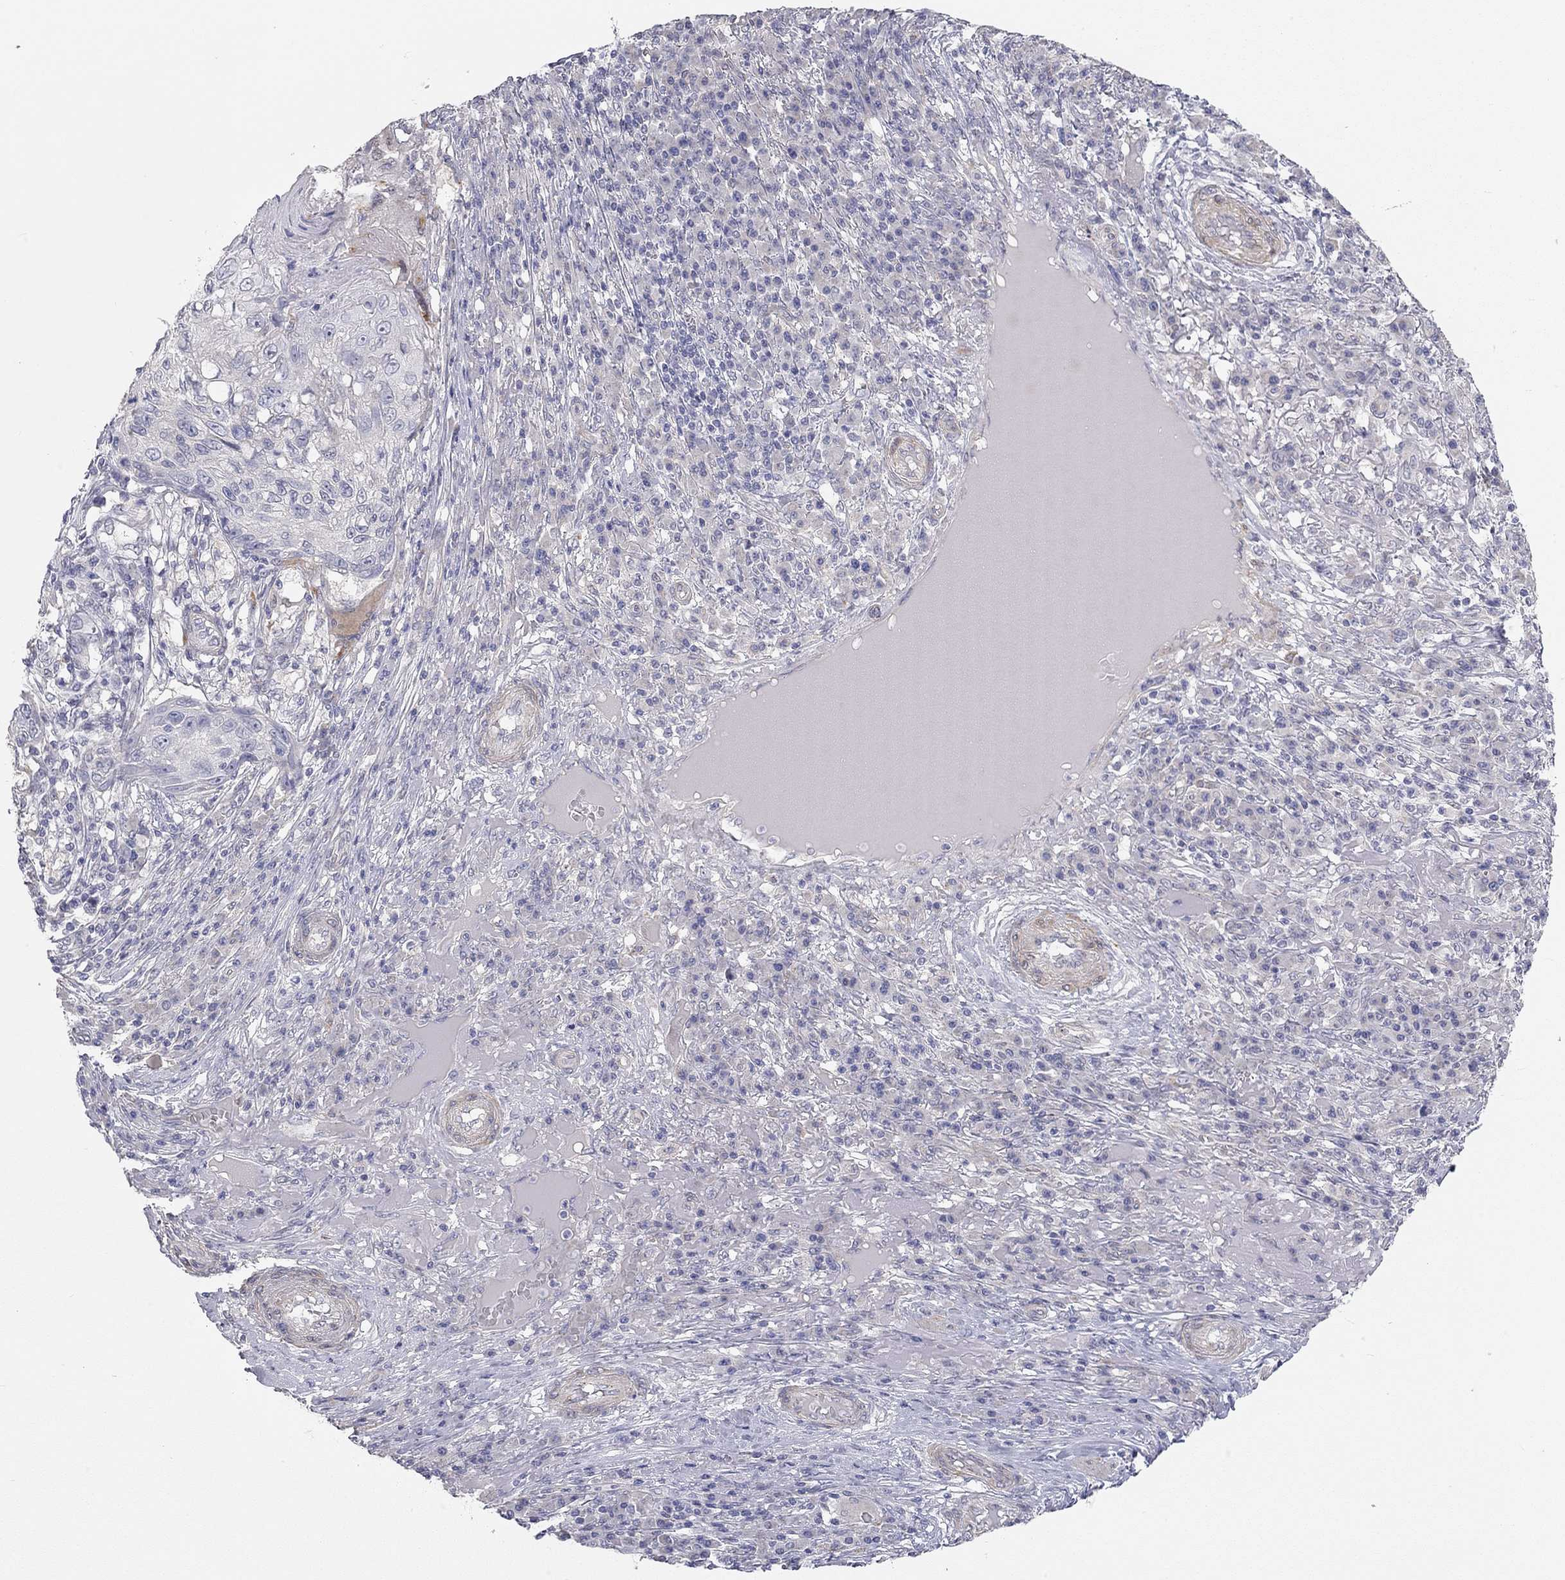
{"staining": {"intensity": "negative", "quantity": "none", "location": "none"}, "tissue": "skin cancer", "cell_type": "Tumor cells", "image_type": "cancer", "snomed": [{"axis": "morphology", "description": "Squamous cell carcinoma, NOS"}, {"axis": "topography", "description": "Skin"}], "caption": "The photomicrograph shows no significant expression in tumor cells of skin cancer (squamous cell carcinoma).", "gene": "PAPSS2", "patient": {"sex": "male", "age": 92}}